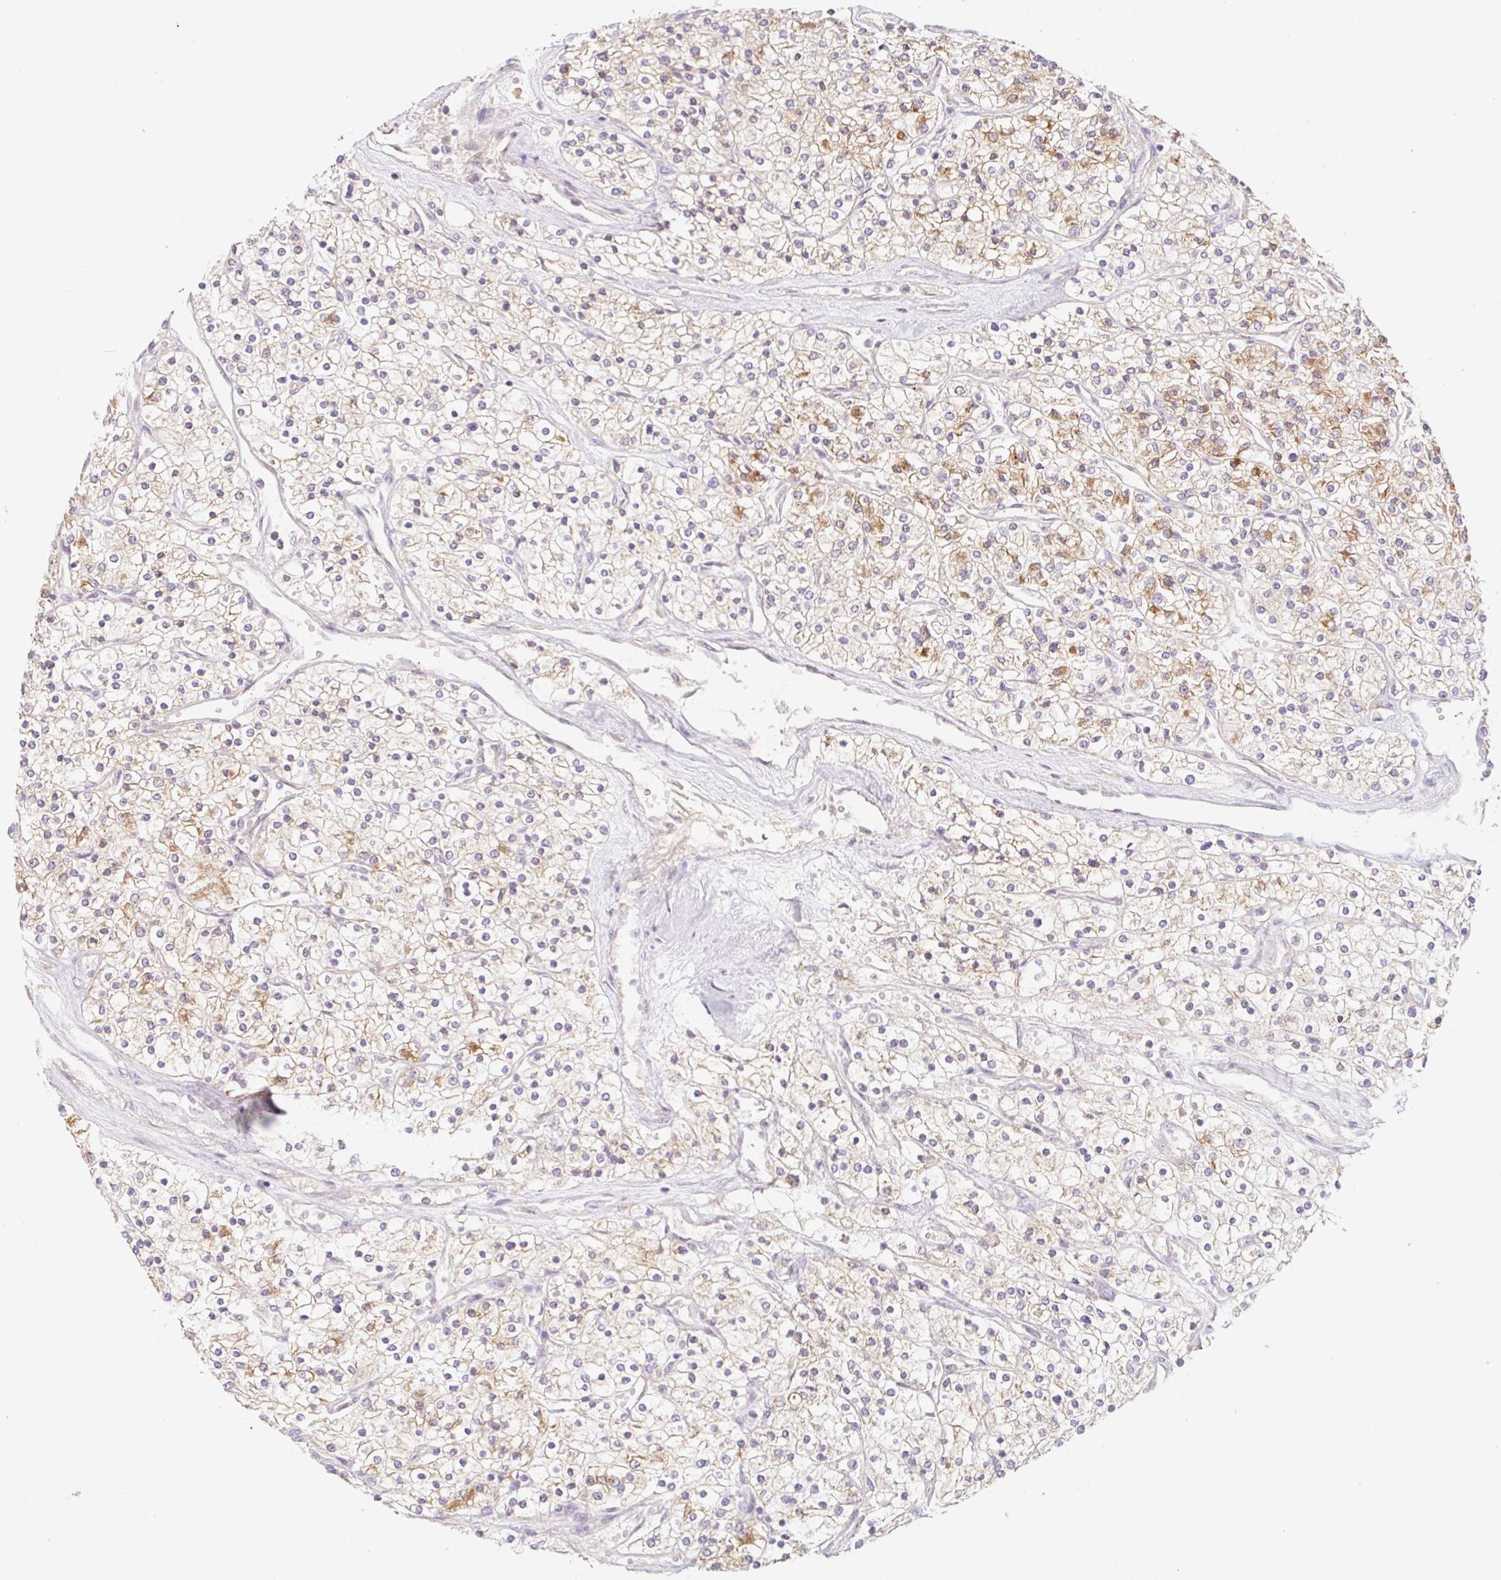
{"staining": {"intensity": "moderate", "quantity": "<25%", "location": "cytoplasmic/membranous"}, "tissue": "renal cancer", "cell_type": "Tumor cells", "image_type": "cancer", "snomed": [{"axis": "morphology", "description": "Adenocarcinoma, NOS"}, {"axis": "topography", "description": "Kidney"}], "caption": "Immunohistochemical staining of renal cancer reveals low levels of moderate cytoplasmic/membranous protein expression in approximately <25% of tumor cells.", "gene": "MIA2", "patient": {"sex": "male", "age": 80}}